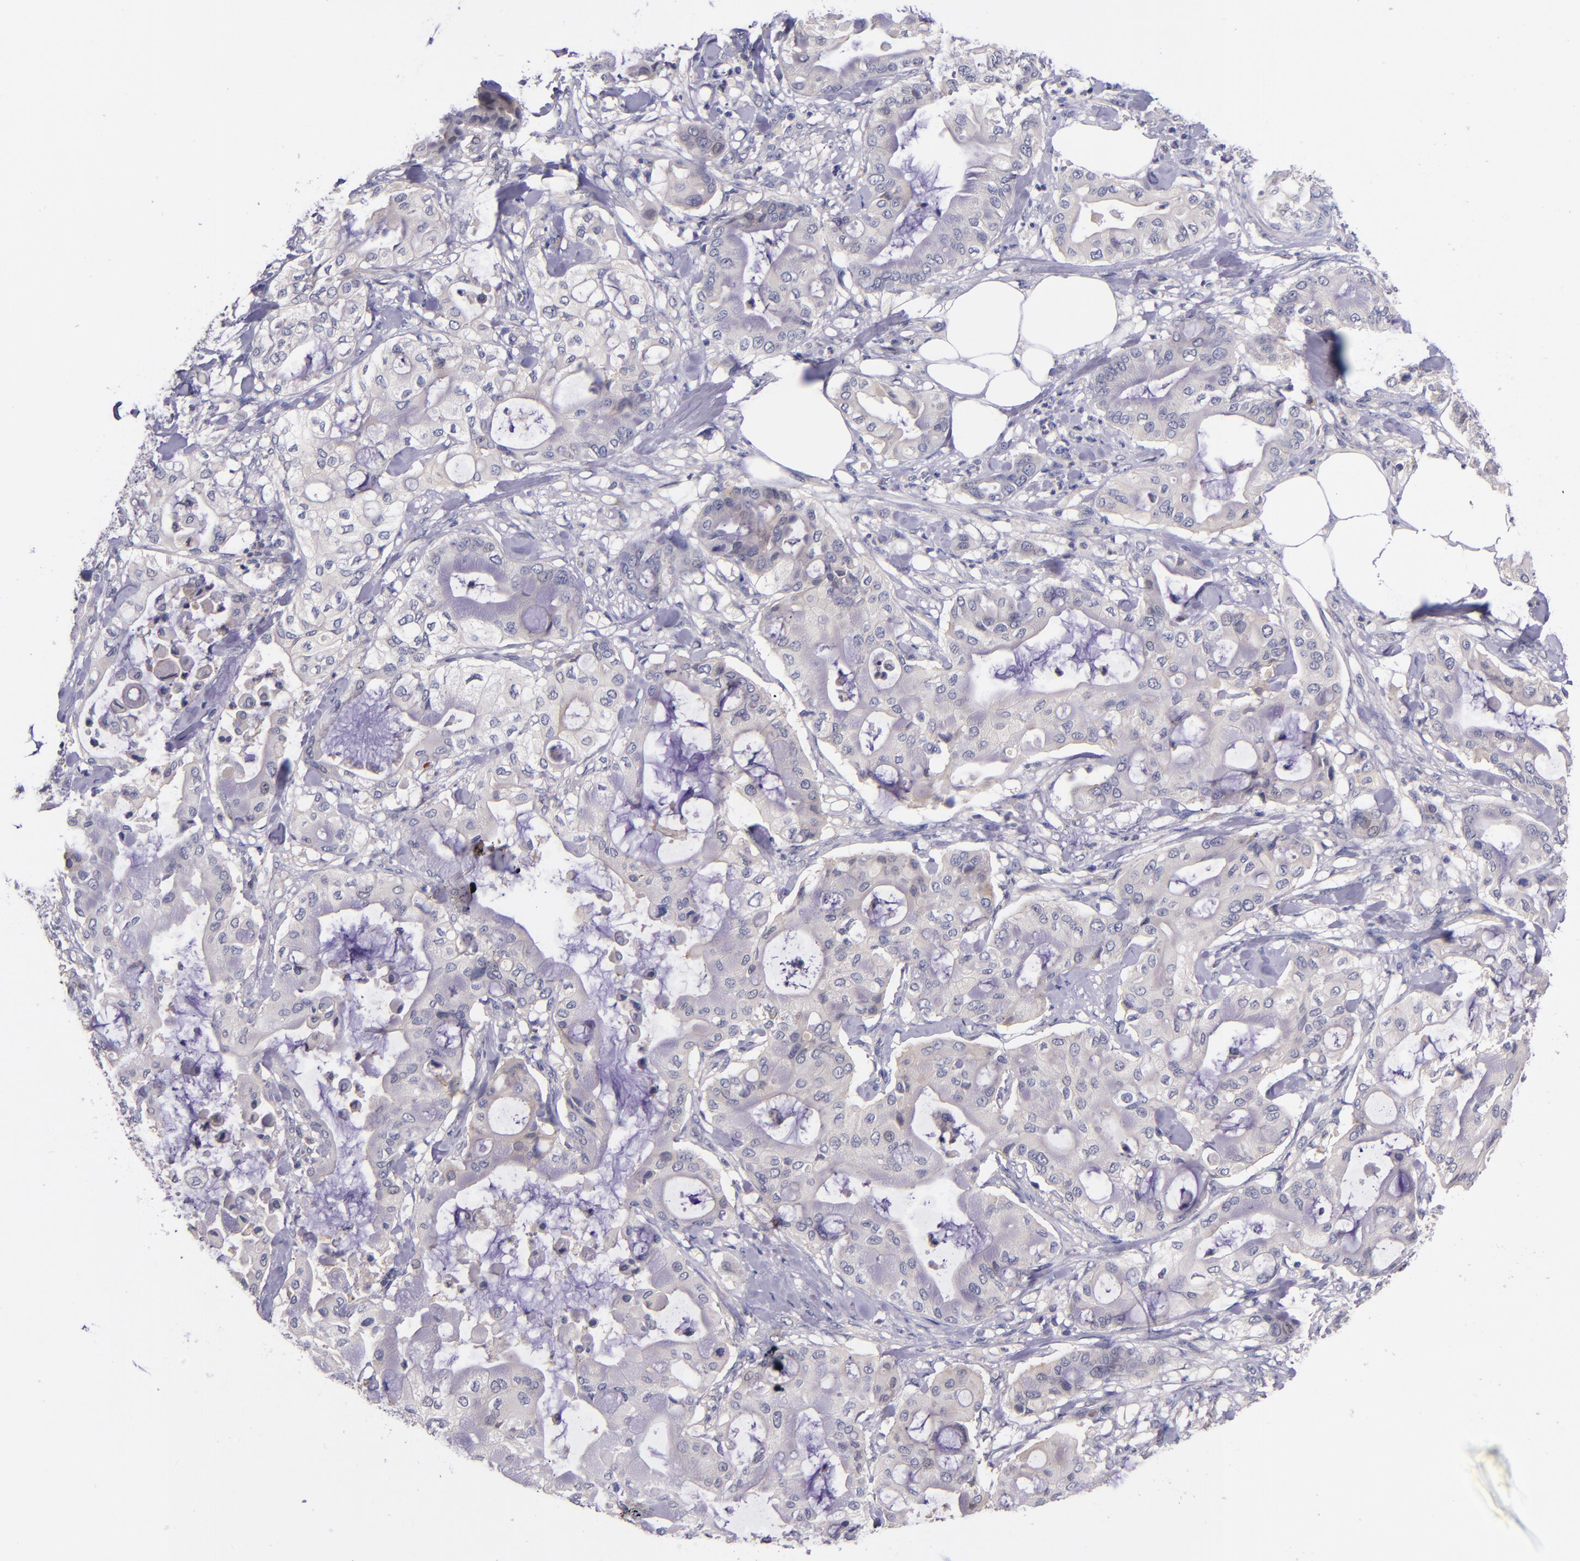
{"staining": {"intensity": "weak", "quantity": "<25%", "location": "cytoplasmic/membranous"}, "tissue": "pancreatic cancer", "cell_type": "Tumor cells", "image_type": "cancer", "snomed": [{"axis": "morphology", "description": "Adenocarcinoma, NOS"}, {"axis": "morphology", "description": "Adenocarcinoma, metastatic, NOS"}, {"axis": "topography", "description": "Lymph node"}, {"axis": "topography", "description": "Pancreas"}, {"axis": "topography", "description": "Duodenum"}], "caption": "Protein analysis of pancreatic cancer displays no significant staining in tumor cells. (DAB immunohistochemistry visualized using brightfield microscopy, high magnification).", "gene": "RBP4", "patient": {"sex": "female", "age": 64}}